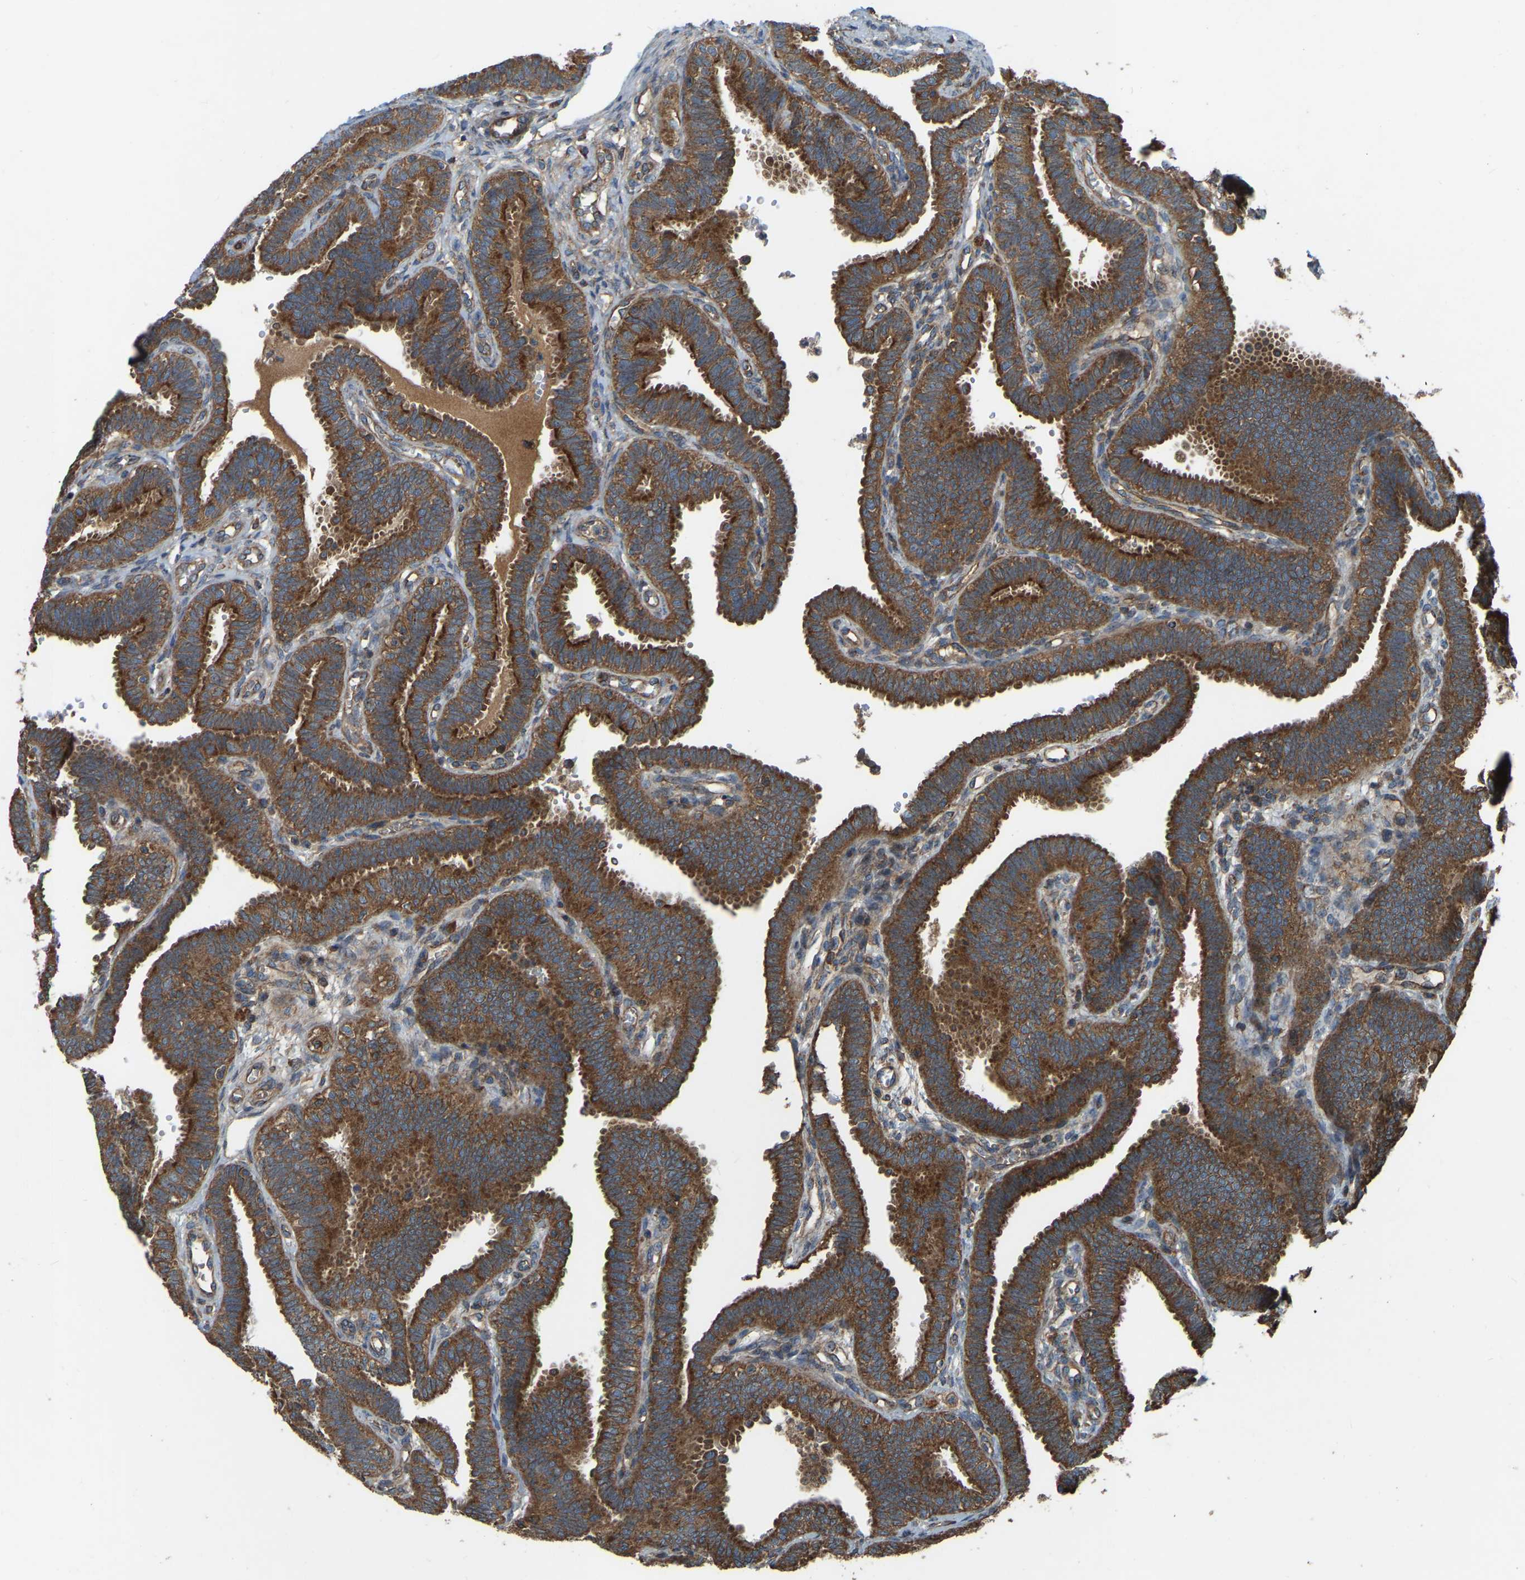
{"staining": {"intensity": "strong", "quantity": ">75%", "location": "cytoplasmic/membranous"}, "tissue": "fallopian tube", "cell_type": "Glandular cells", "image_type": "normal", "snomed": [{"axis": "morphology", "description": "Normal tissue, NOS"}, {"axis": "topography", "description": "Fallopian tube"}, {"axis": "topography", "description": "Placenta"}], "caption": "IHC image of normal fallopian tube: human fallopian tube stained using immunohistochemistry demonstrates high levels of strong protein expression localized specifically in the cytoplasmic/membranous of glandular cells, appearing as a cytoplasmic/membranous brown color.", "gene": "SAMD9L", "patient": {"sex": "female", "age": 34}}